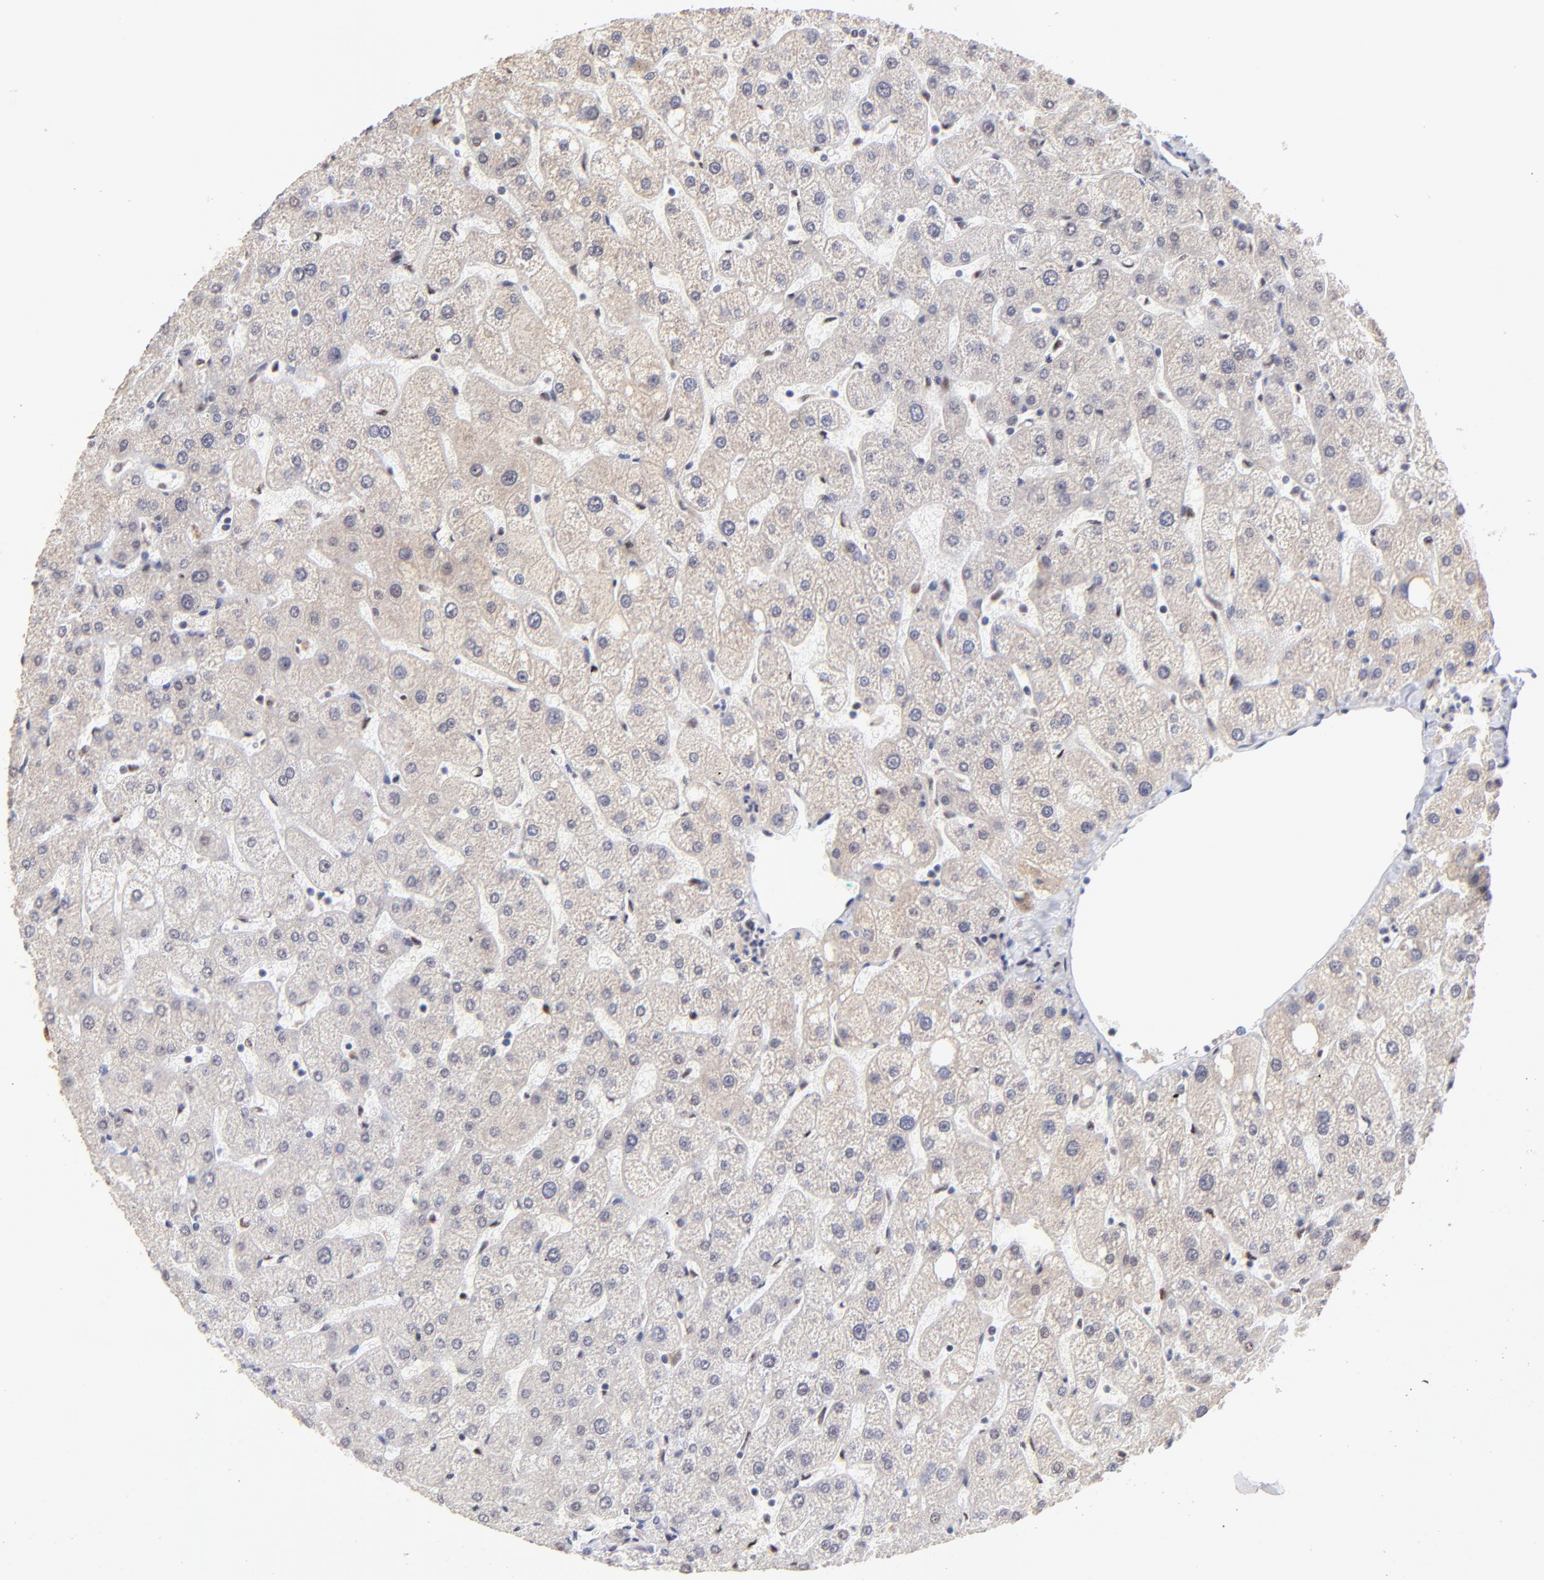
{"staining": {"intensity": "negative", "quantity": "none", "location": "none"}, "tissue": "liver", "cell_type": "Cholangiocytes", "image_type": "normal", "snomed": [{"axis": "morphology", "description": "Normal tissue, NOS"}, {"axis": "topography", "description": "Liver"}], "caption": "Cholangiocytes are negative for brown protein staining in unremarkable liver. (Brightfield microscopy of DAB IHC at high magnification).", "gene": "ZNF670", "patient": {"sex": "male", "age": 67}}